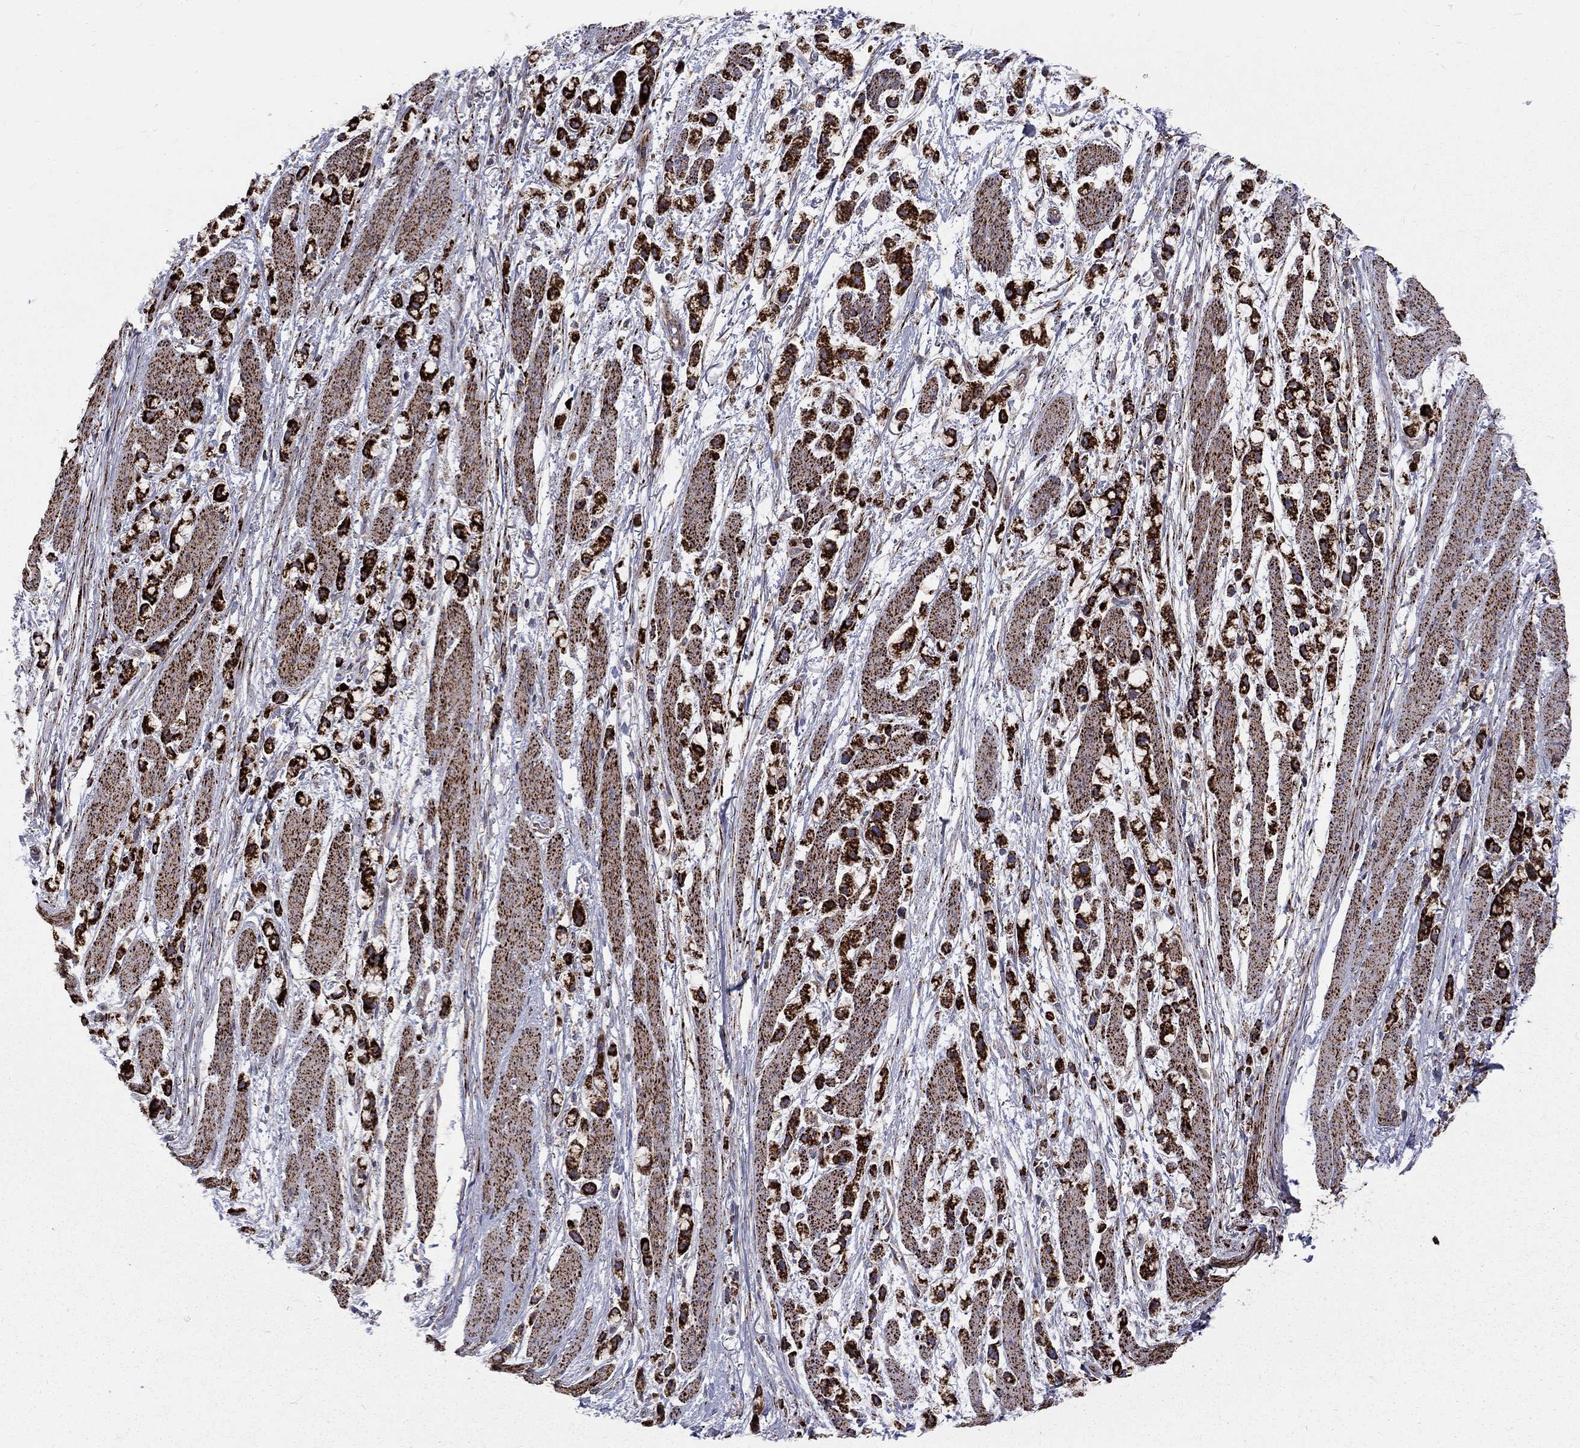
{"staining": {"intensity": "strong", "quantity": ">75%", "location": "cytoplasmic/membranous"}, "tissue": "stomach cancer", "cell_type": "Tumor cells", "image_type": "cancer", "snomed": [{"axis": "morphology", "description": "Adenocarcinoma, NOS"}, {"axis": "topography", "description": "Stomach"}], "caption": "The micrograph exhibits staining of stomach adenocarcinoma, revealing strong cytoplasmic/membranous protein positivity (brown color) within tumor cells.", "gene": "ALDH1B1", "patient": {"sex": "female", "age": 81}}